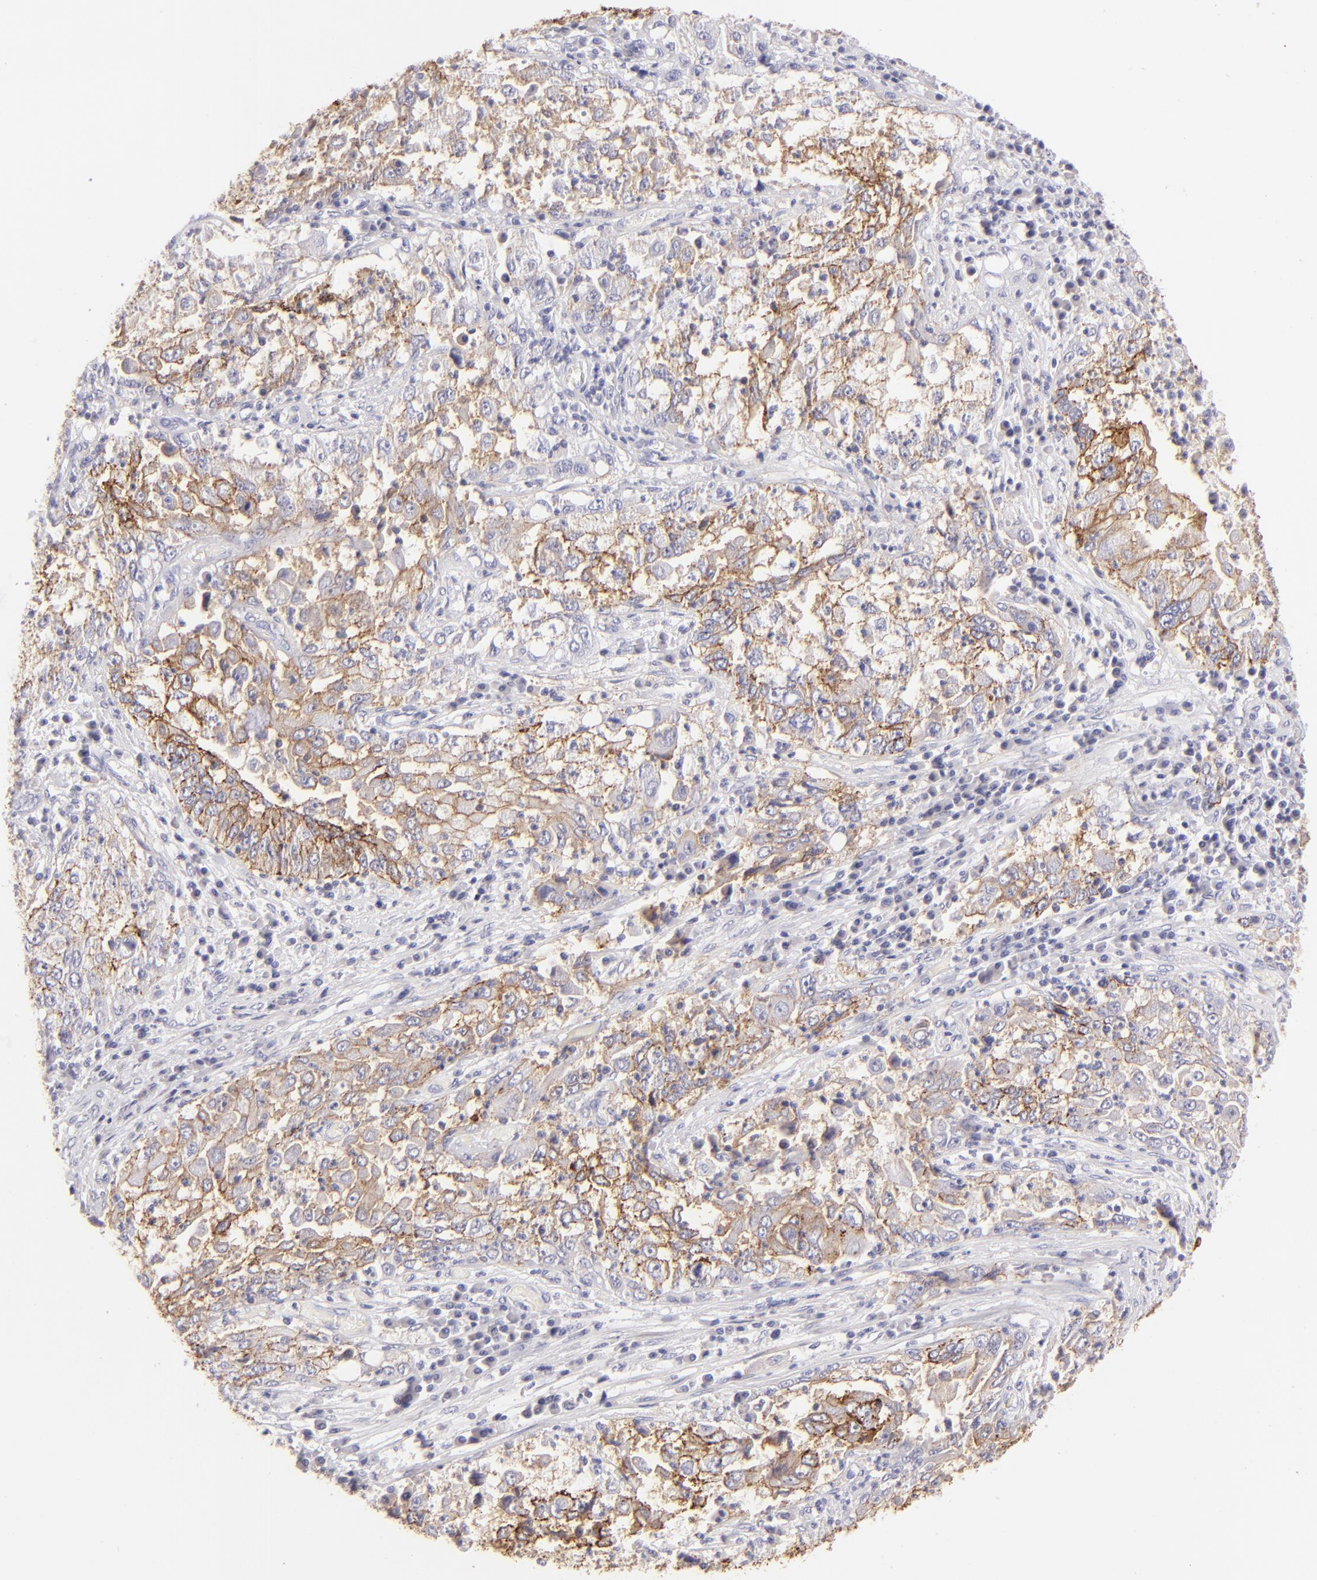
{"staining": {"intensity": "moderate", "quantity": ">75%", "location": "cytoplasmic/membranous"}, "tissue": "cervical cancer", "cell_type": "Tumor cells", "image_type": "cancer", "snomed": [{"axis": "morphology", "description": "Squamous cell carcinoma, NOS"}, {"axis": "topography", "description": "Cervix"}], "caption": "A medium amount of moderate cytoplasmic/membranous positivity is seen in about >75% of tumor cells in cervical cancer tissue. (DAB IHC with brightfield microscopy, high magnification).", "gene": "CLDN4", "patient": {"sex": "female", "age": 36}}